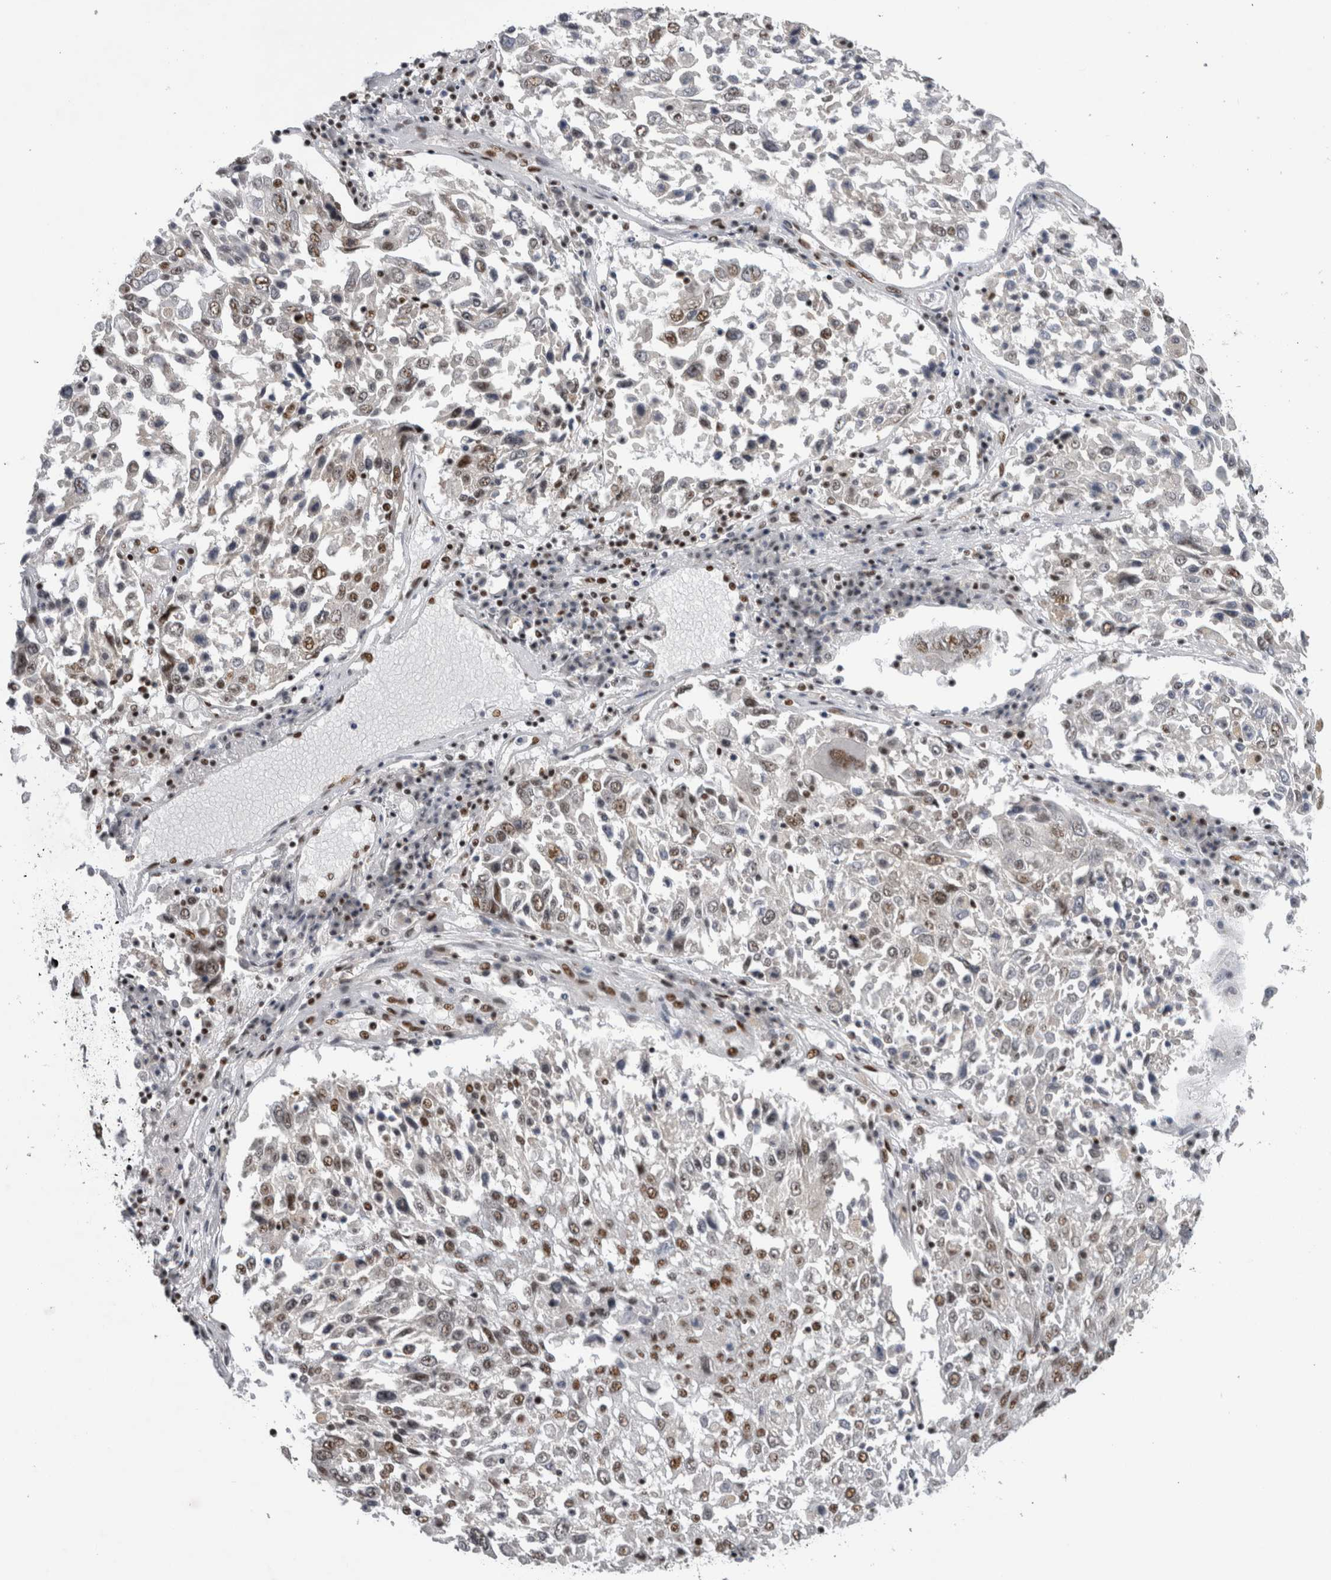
{"staining": {"intensity": "moderate", "quantity": "<25%", "location": "nuclear"}, "tissue": "lung cancer", "cell_type": "Tumor cells", "image_type": "cancer", "snomed": [{"axis": "morphology", "description": "Squamous cell carcinoma, NOS"}, {"axis": "topography", "description": "Lung"}], "caption": "Protein staining shows moderate nuclear staining in about <25% of tumor cells in lung cancer.", "gene": "CDK11A", "patient": {"sex": "male", "age": 65}}